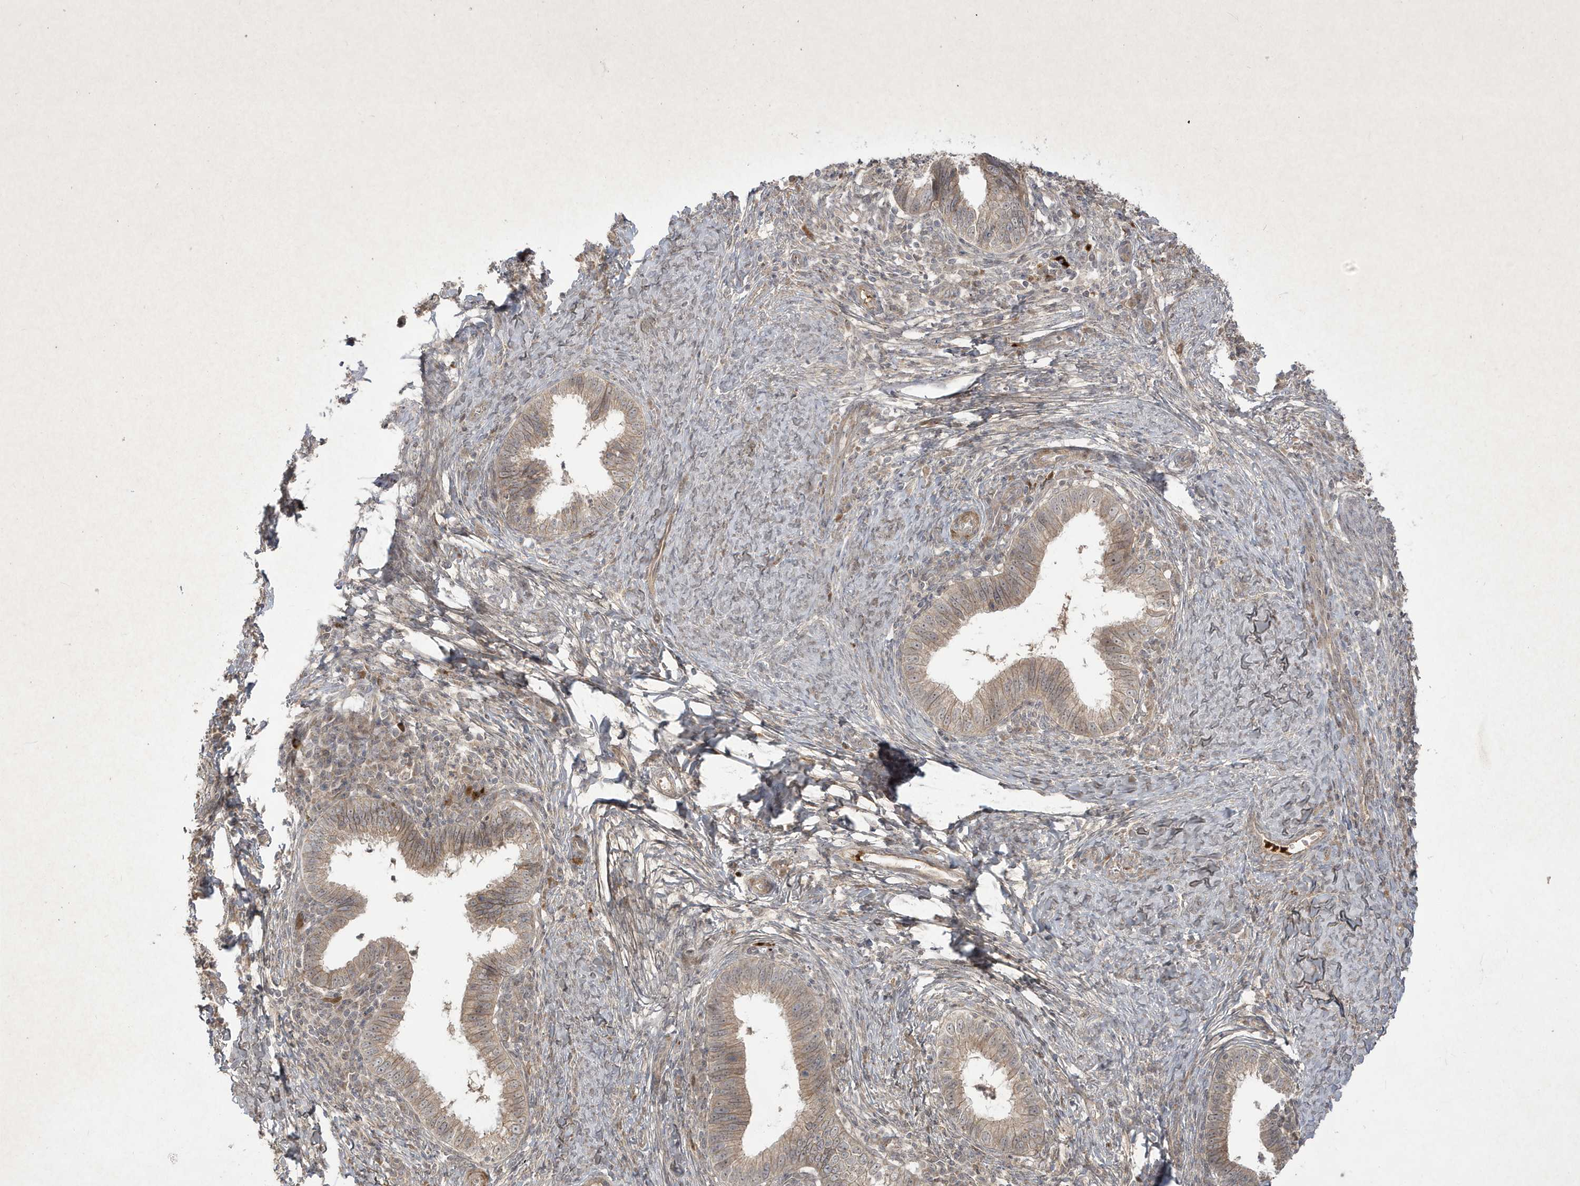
{"staining": {"intensity": "weak", "quantity": "25%-75%", "location": "cytoplasmic/membranous"}, "tissue": "cervical cancer", "cell_type": "Tumor cells", "image_type": "cancer", "snomed": [{"axis": "morphology", "description": "Adenocarcinoma, NOS"}, {"axis": "topography", "description": "Cervix"}], "caption": "Protein expression analysis of human cervical adenocarcinoma reveals weak cytoplasmic/membranous staining in approximately 25%-75% of tumor cells. The staining was performed using DAB (3,3'-diaminobenzidine), with brown indicating positive protein expression. Nuclei are stained blue with hematoxylin.", "gene": "FAM83C", "patient": {"sex": "female", "age": 36}}